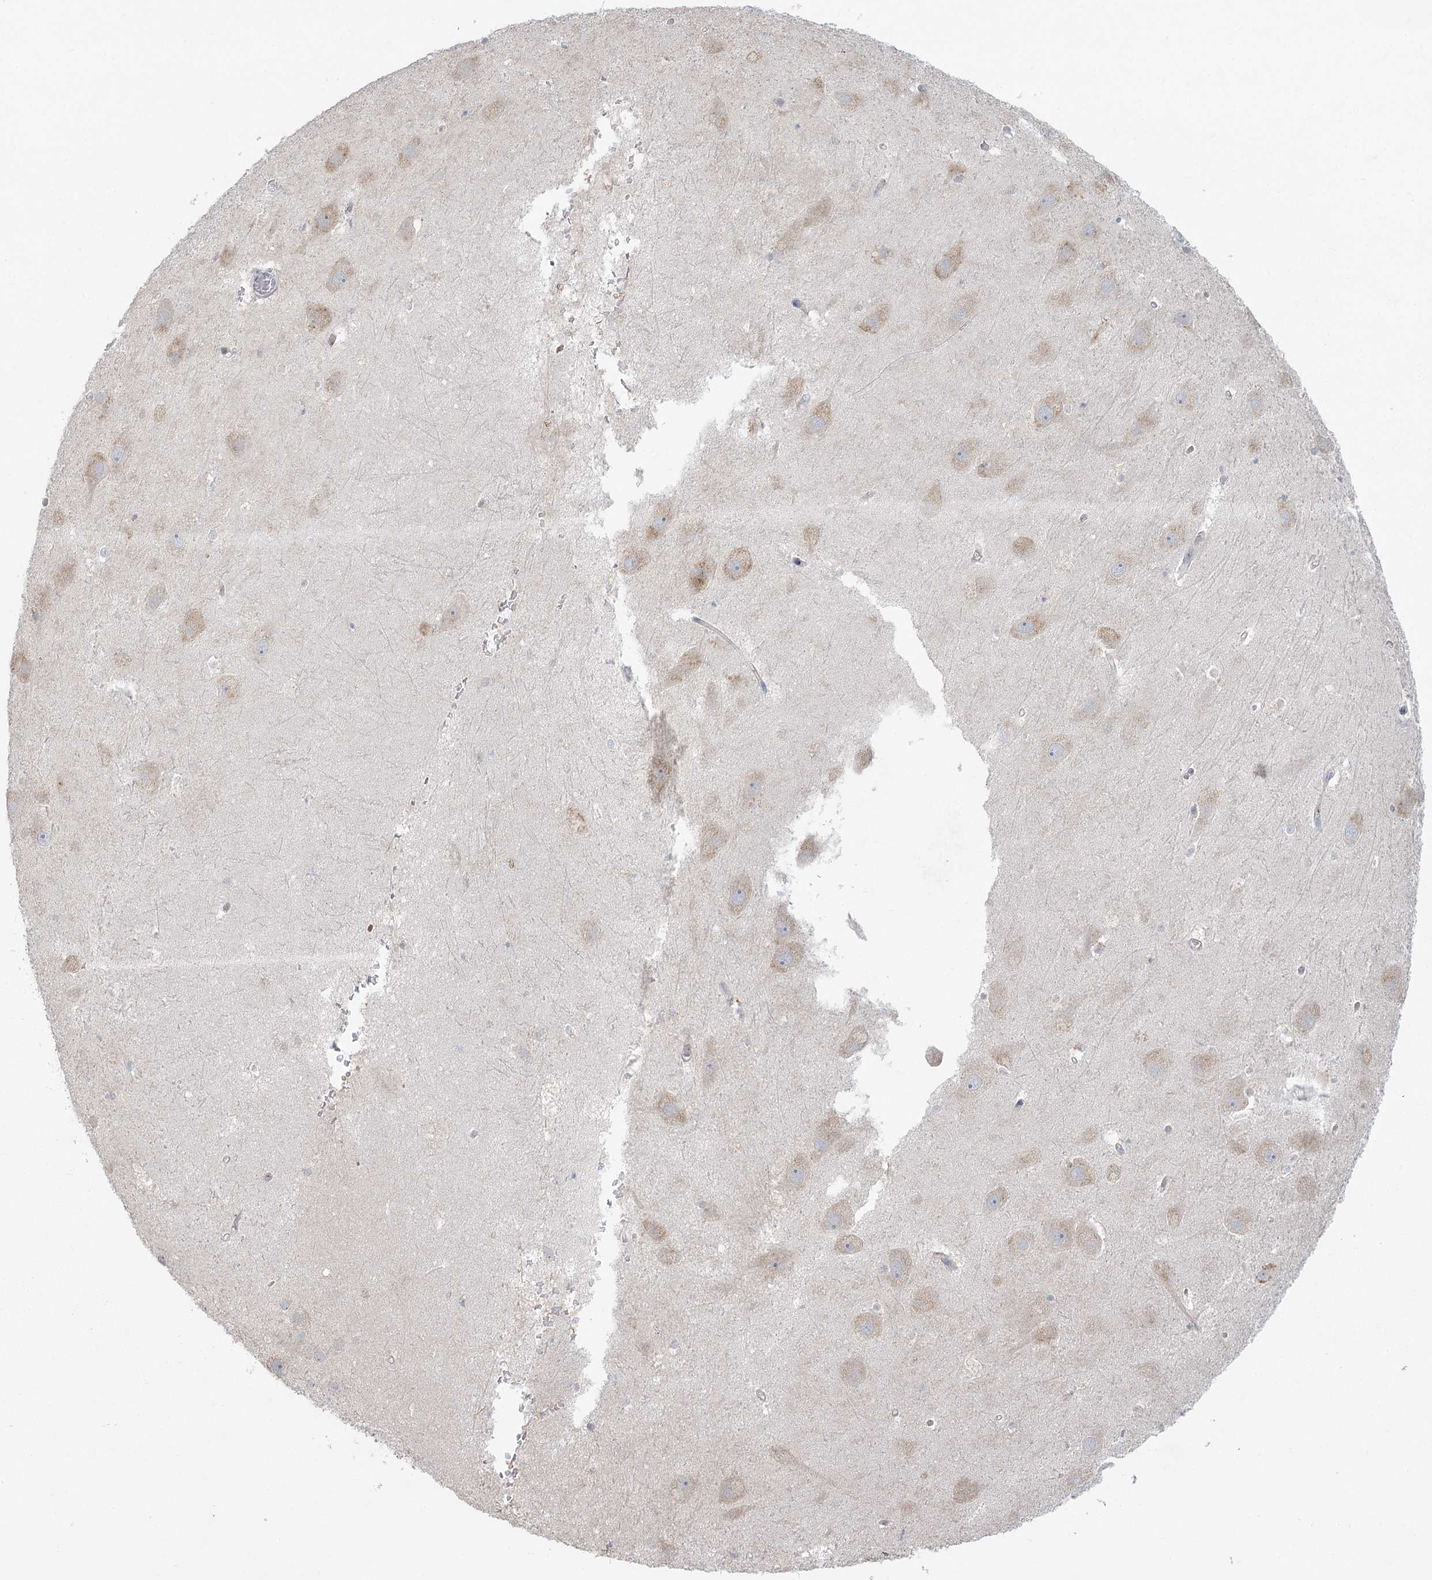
{"staining": {"intensity": "negative", "quantity": "none", "location": "none"}, "tissue": "hippocampus", "cell_type": "Glial cells", "image_type": "normal", "snomed": [{"axis": "morphology", "description": "Normal tissue, NOS"}, {"axis": "topography", "description": "Hippocampus"}], "caption": "Immunohistochemistry of benign hippocampus displays no expression in glial cells.", "gene": "FAM110C", "patient": {"sex": "female", "age": 52}}